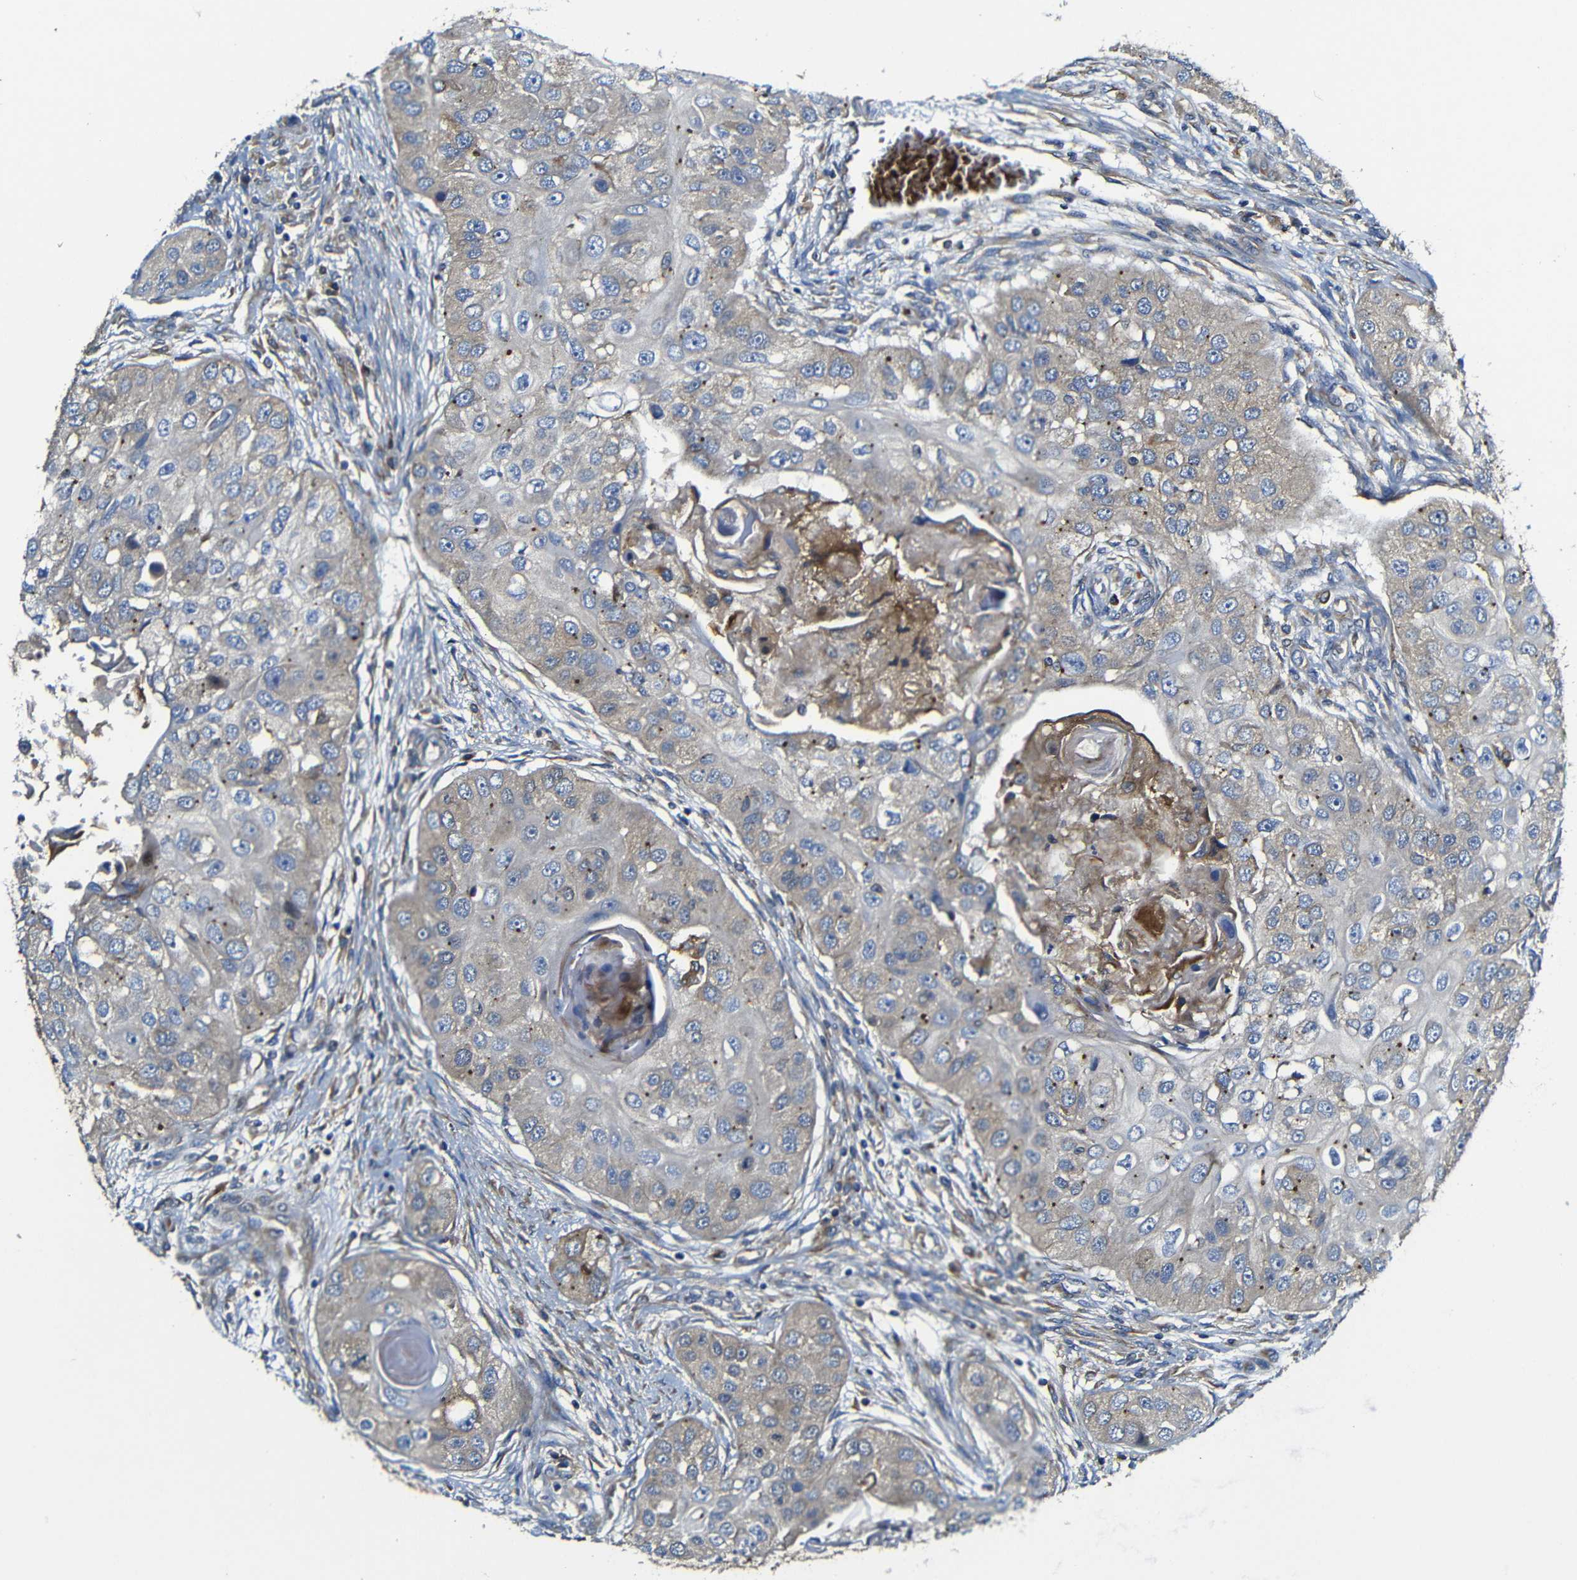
{"staining": {"intensity": "weak", "quantity": "<25%", "location": "cytoplasmic/membranous"}, "tissue": "head and neck cancer", "cell_type": "Tumor cells", "image_type": "cancer", "snomed": [{"axis": "morphology", "description": "Normal tissue, NOS"}, {"axis": "morphology", "description": "Squamous cell carcinoma, NOS"}, {"axis": "topography", "description": "Skeletal muscle"}, {"axis": "topography", "description": "Head-Neck"}], "caption": "There is no significant positivity in tumor cells of head and neck cancer.", "gene": "CLCC1", "patient": {"sex": "male", "age": 51}}